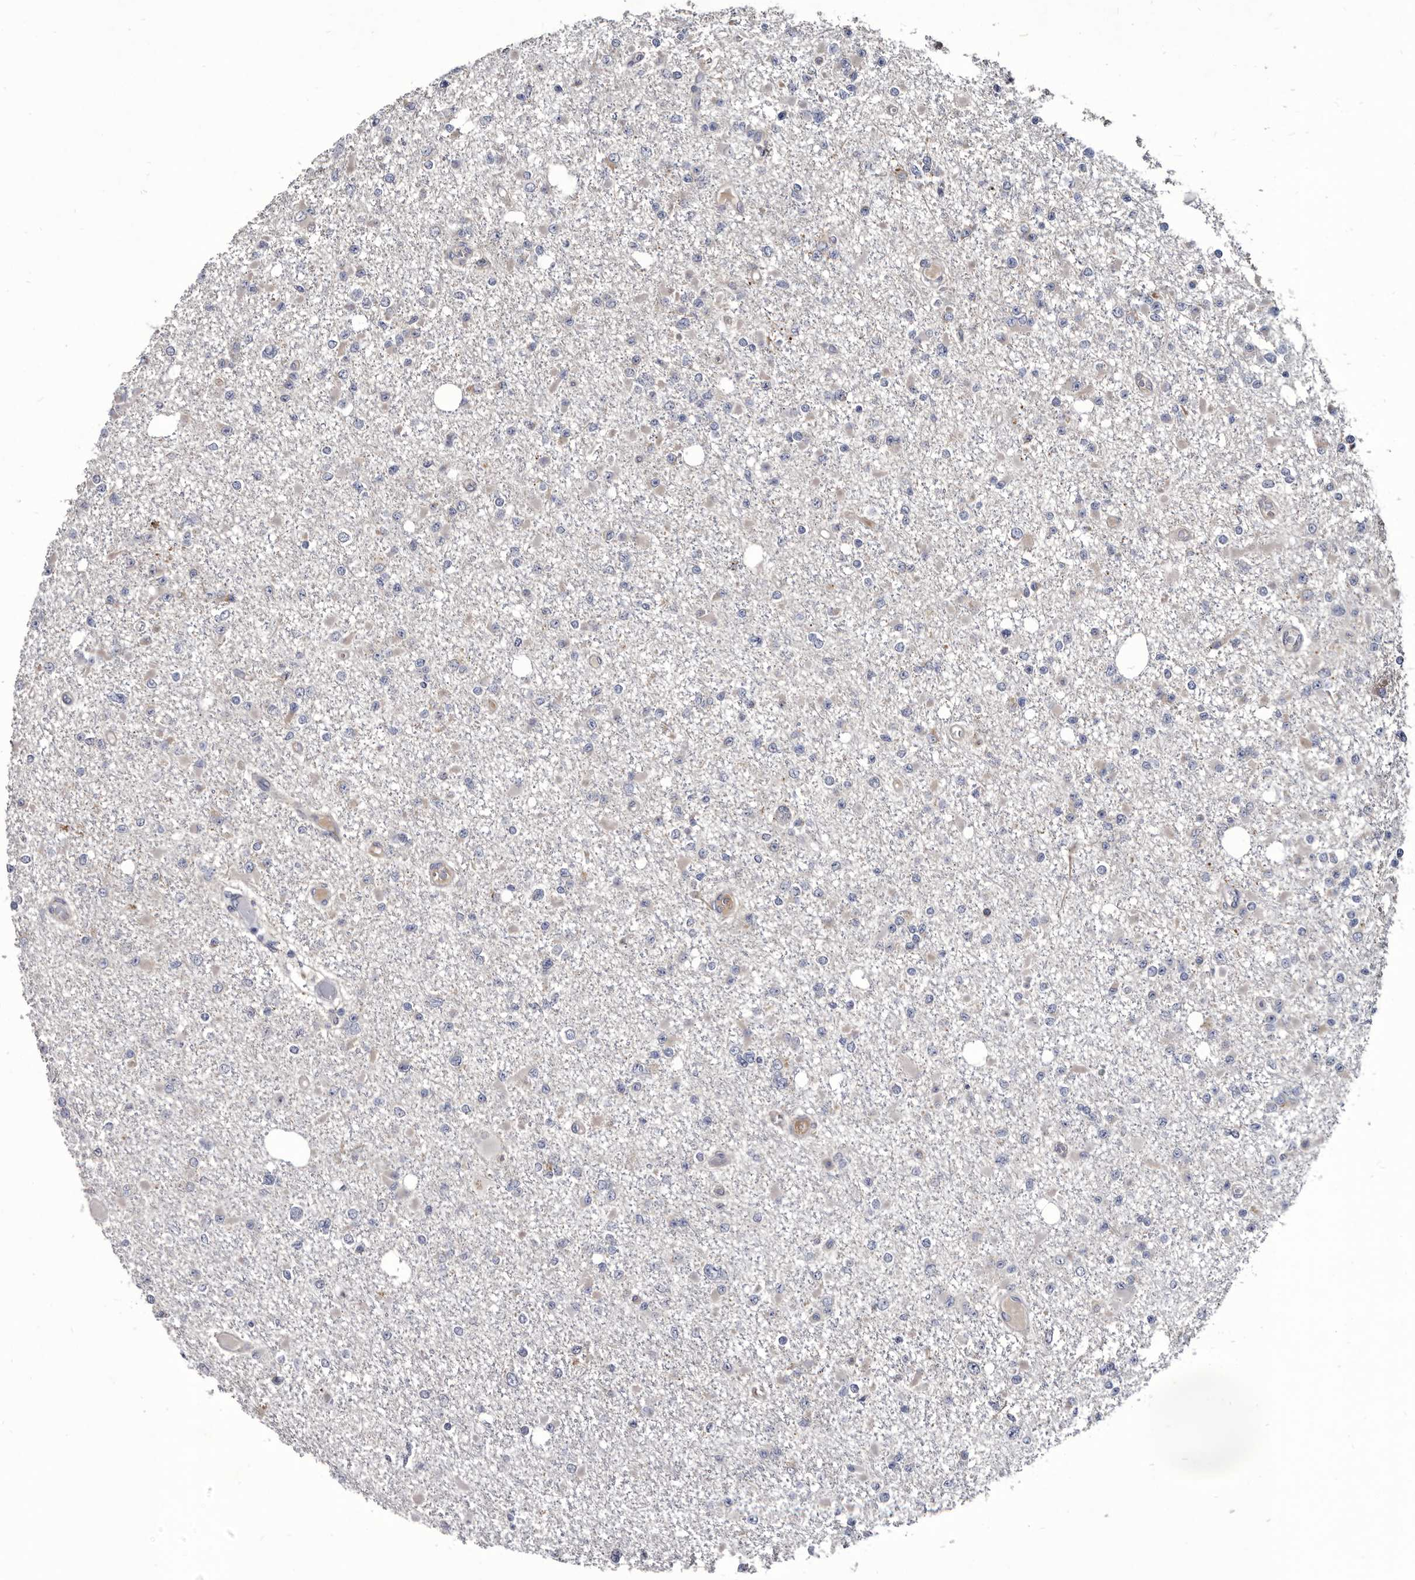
{"staining": {"intensity": "negative", "quantity": "none", "location": "none"}, "tissue": "glioma", "cell_type": "Tumor cells", "image_type": "cancer", "snomed": [{"axis": "morphology", "description": "Glioma, malignant, Low grade"}, {"axis": "topography", "description": "Brain"}], "caption": "Tumor cells are negative for protein expression in human low-grade glioma (malignant).", "gene": "PROM1", "patient": {"sex": "female", "age": 22}}